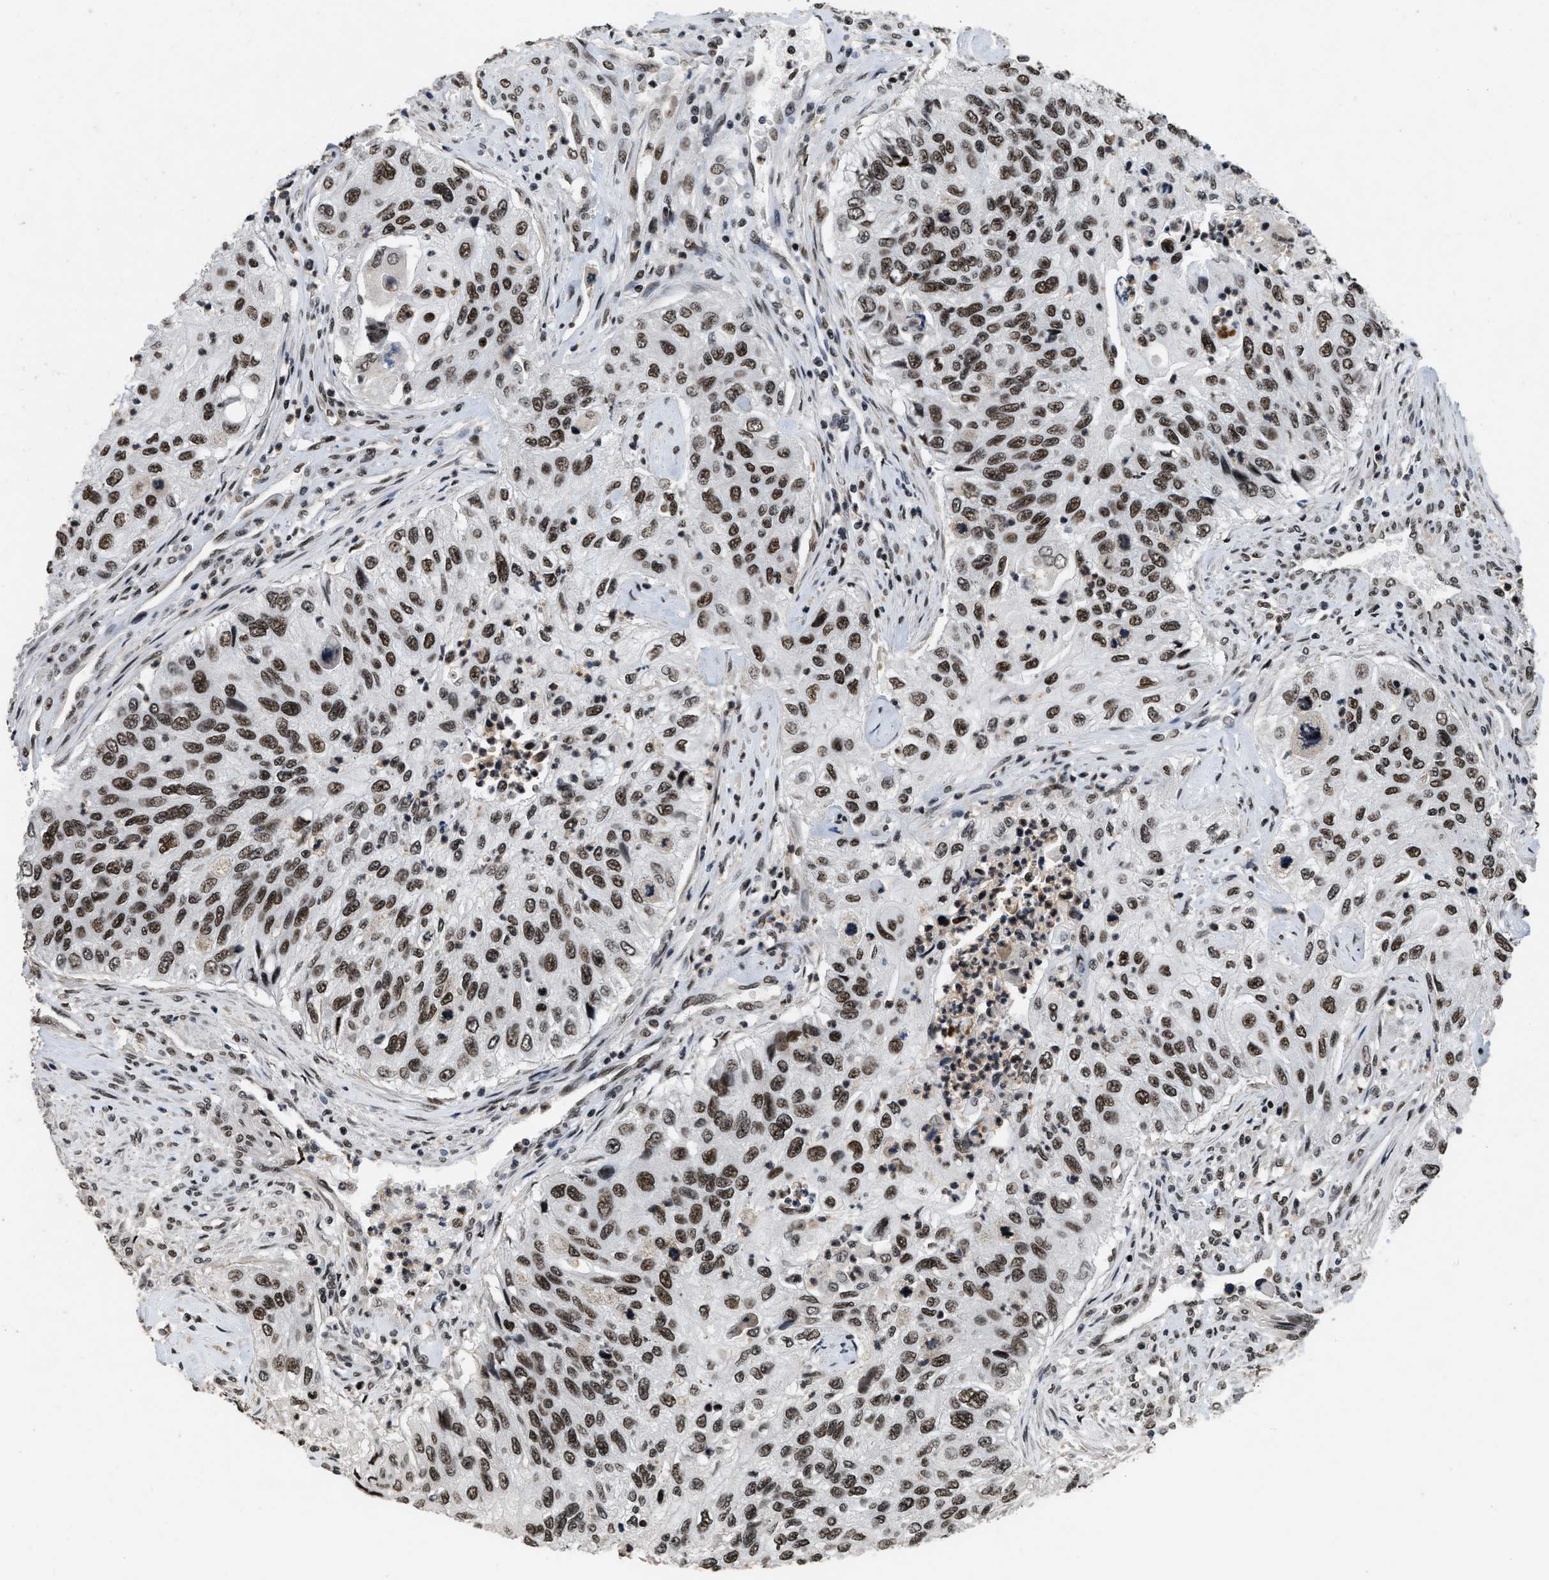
{"staining": {"intensity": "strong", "quantity": ">75%", "location": "nuclear"}, "tissue": "urothelial cancer", "cell_type": "Tumor cells", "image_type": "cancer", "snomed": [{"axis": "morphology", "description": "Urothelial carcinoma, High grade"}, {"axis": "topography", "description": "Urinary bladder"}], "caption": "Immunohistochemistry (IHC) photomicrograph of human urothelial cancer stained for a protein (brown), which reveals high levels of strong nuclear expression in approximately >75% of tumor cells.", "gene": "SMARCB1", "patient": {"sex": "female", "age": 60}}